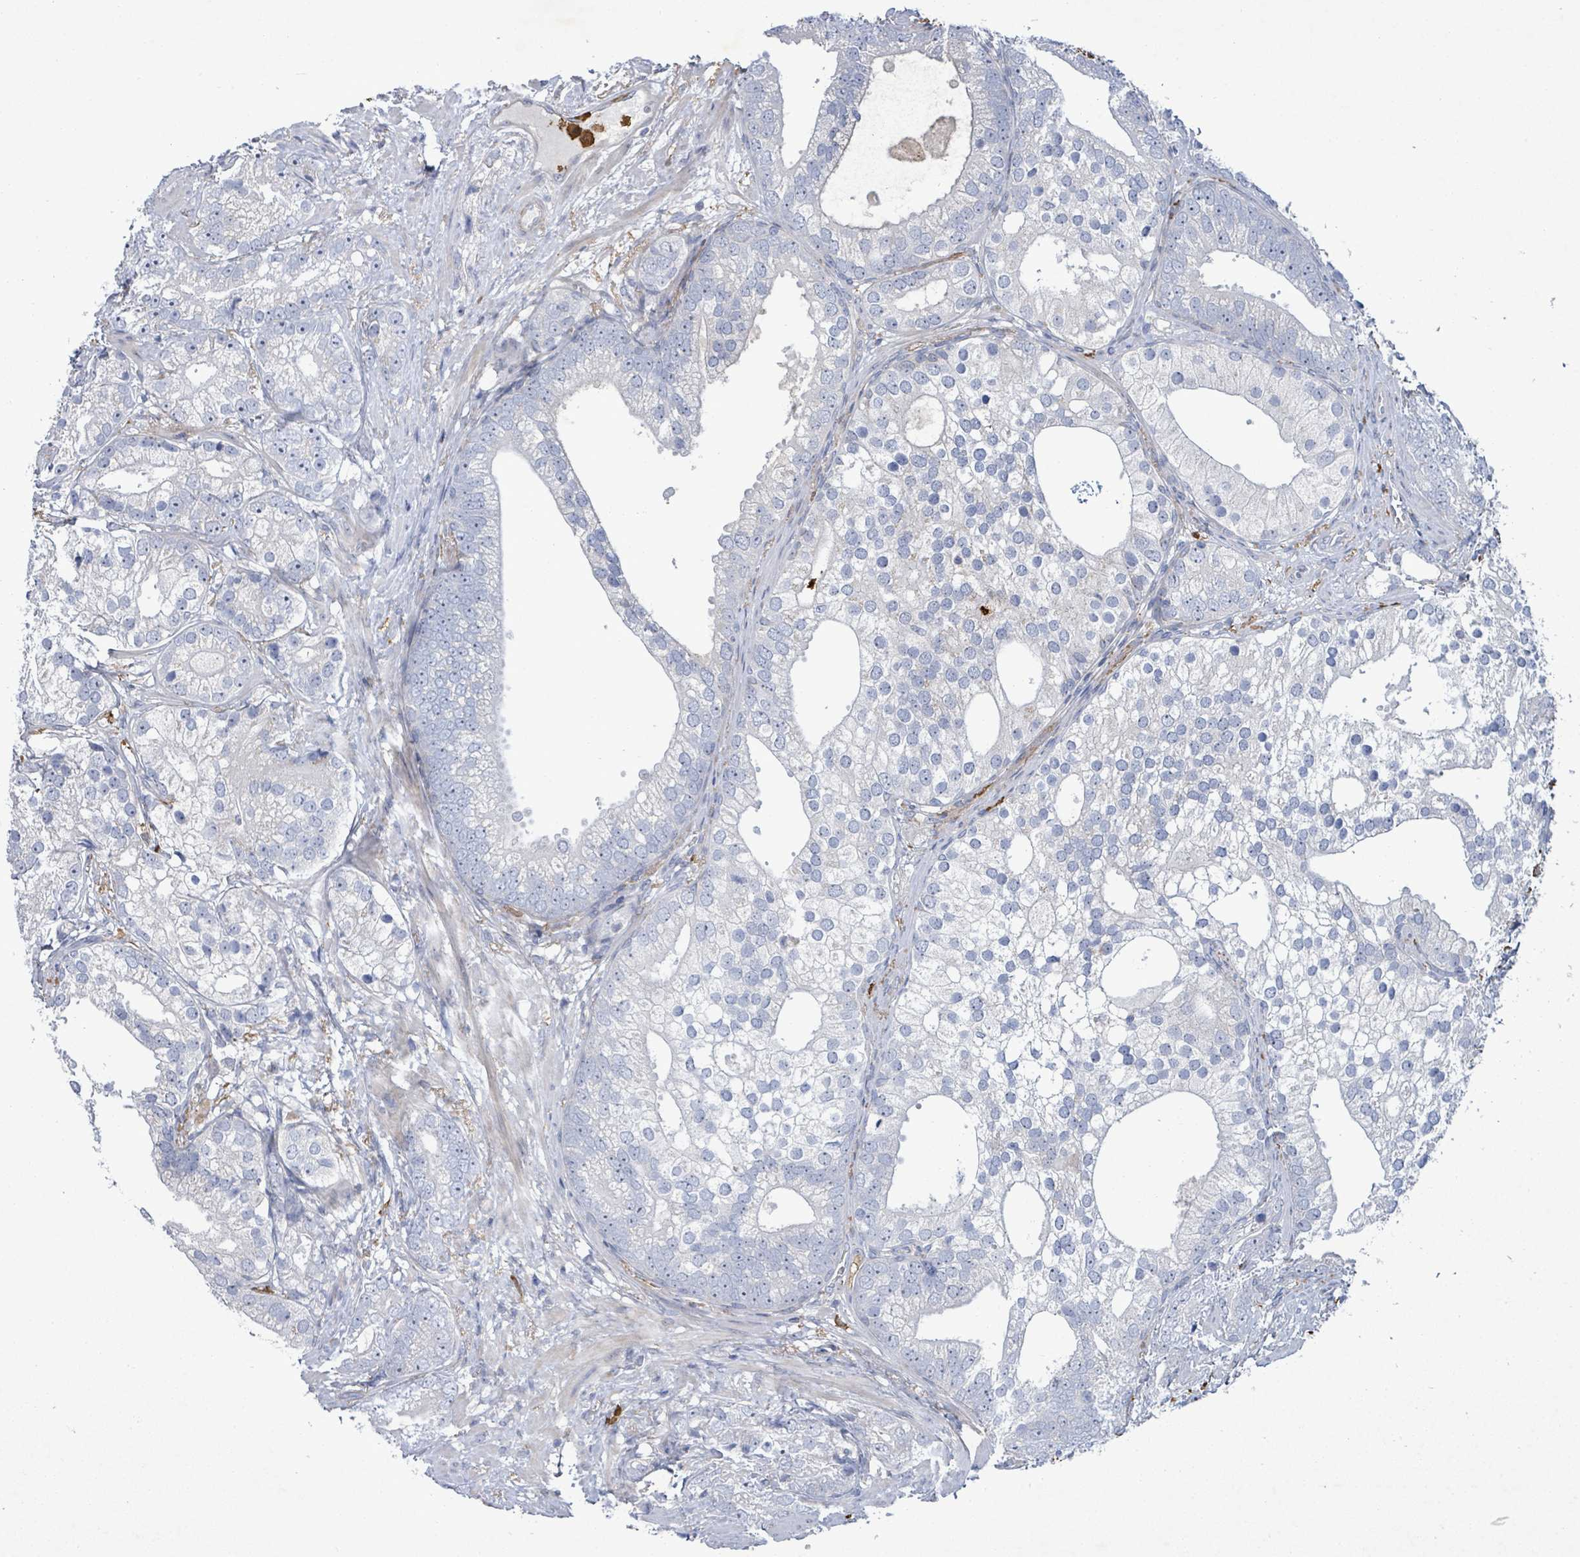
{"staining": {"intensity": "negative", "quantity": "none", "location": "none"}, "tissue": "prostate cancer", "cell_type": "Tumor cells", "image_type": "cancer", "snomed": [{"axis": "morphology", "description": "Adenocarcinoma, High grade"}, {"axis": "topography", "description": "Prostate"}], "caption": "An image of human prostate adenocarcinoma (high-grade) is negative for staining in tumor cells.", "gene": "FAM210A", "patient": {"sex": "male", "age": 75}}